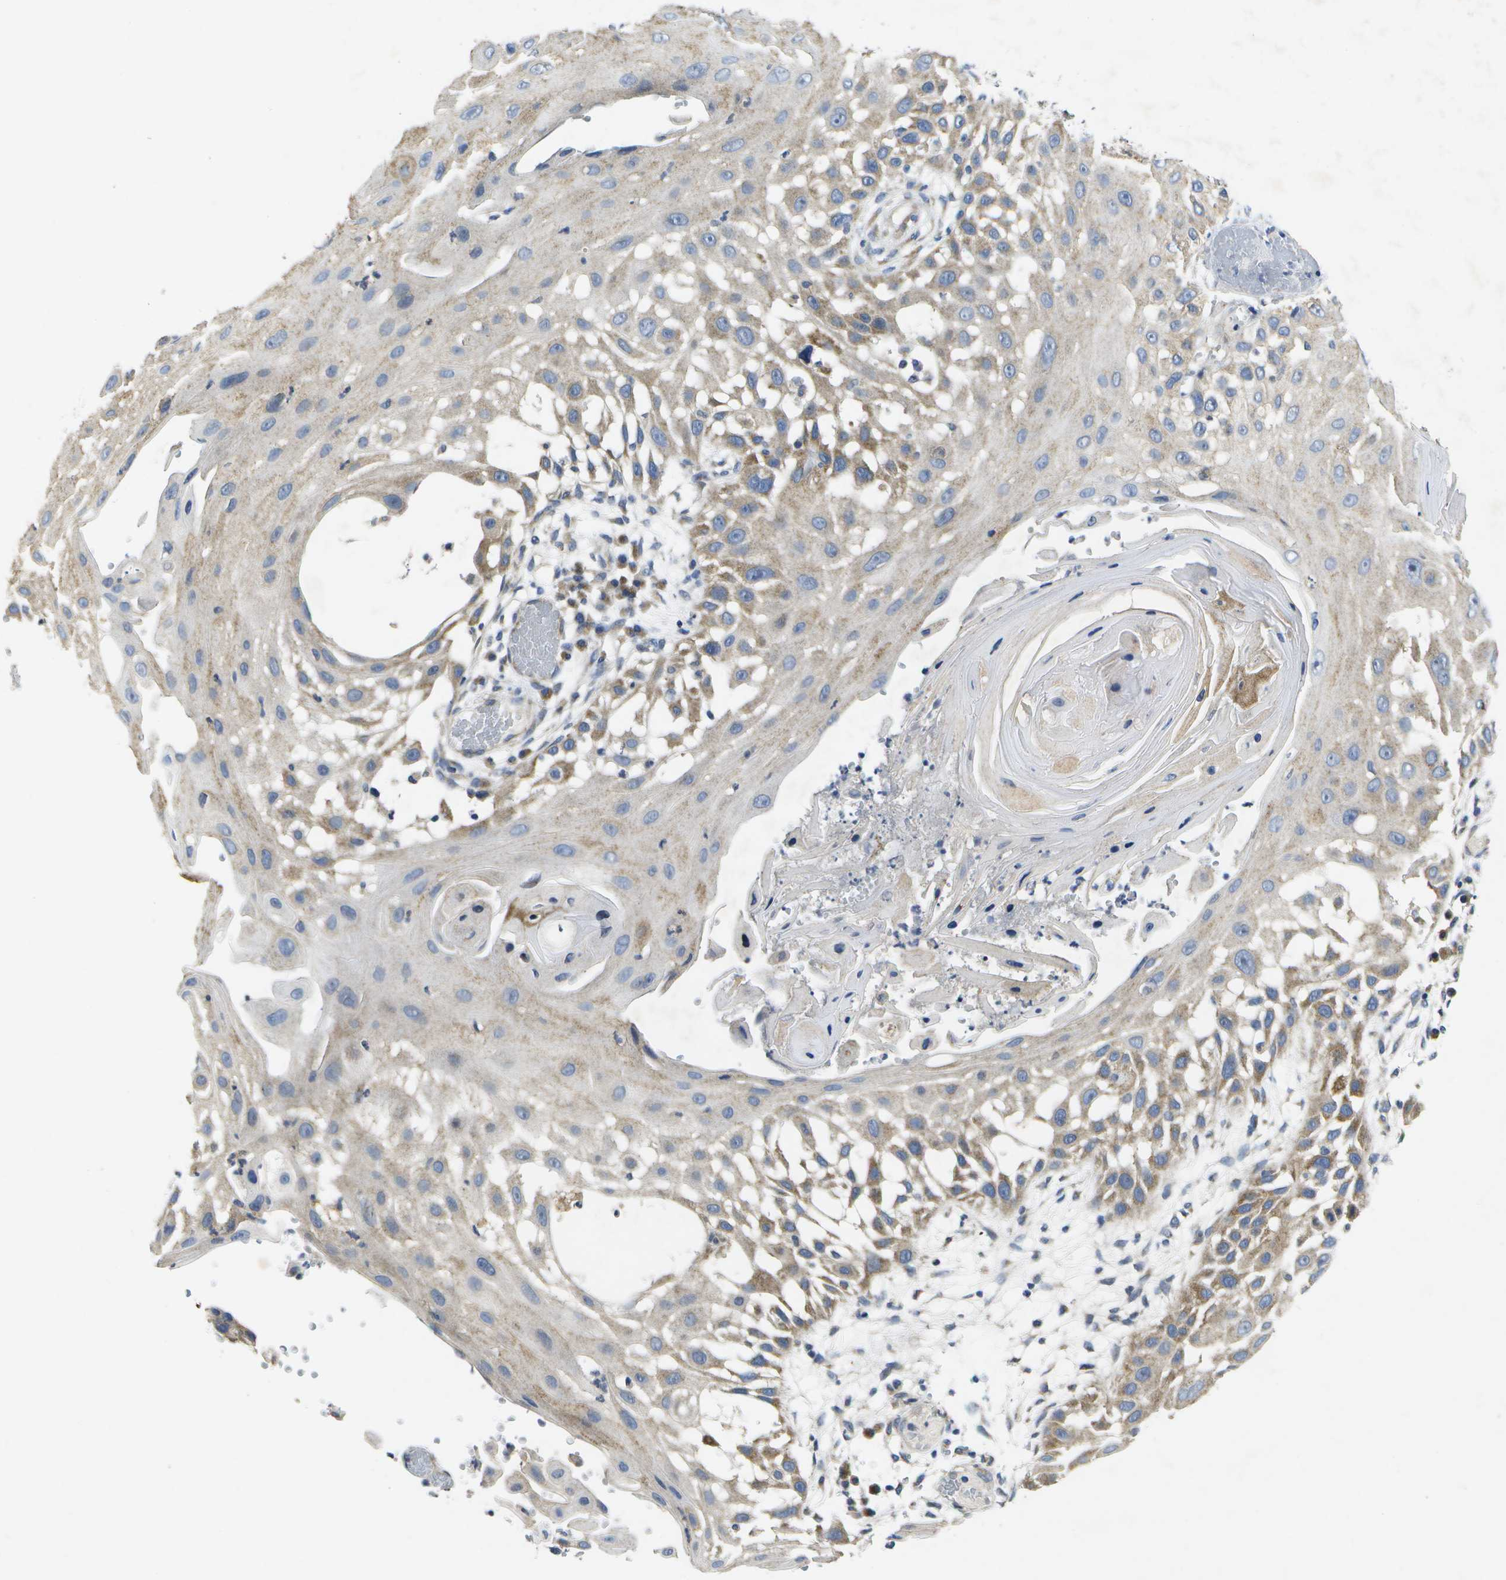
{"staining": {"intensity": "weak", "quantity": "<25%", "location": "cytoplasmic/membranous"}, "tissue": "skin cancer", "cell_type": "Tumor cells", "image_type": "cancer", "snomed": [{"axis": "morphology", "description": "Squamous cell carcinoma, NOS"}, {"axis": "topography", "description": "Skin"}], "caption": "The photomicrograph shows no significant staining in tumor cells of skin cancer. (DAB immunohistochemistry (IHC) with hematoxylin counter stain).", "gene": "KDELR1", "patient": {"sex": "female", "age": 44}}